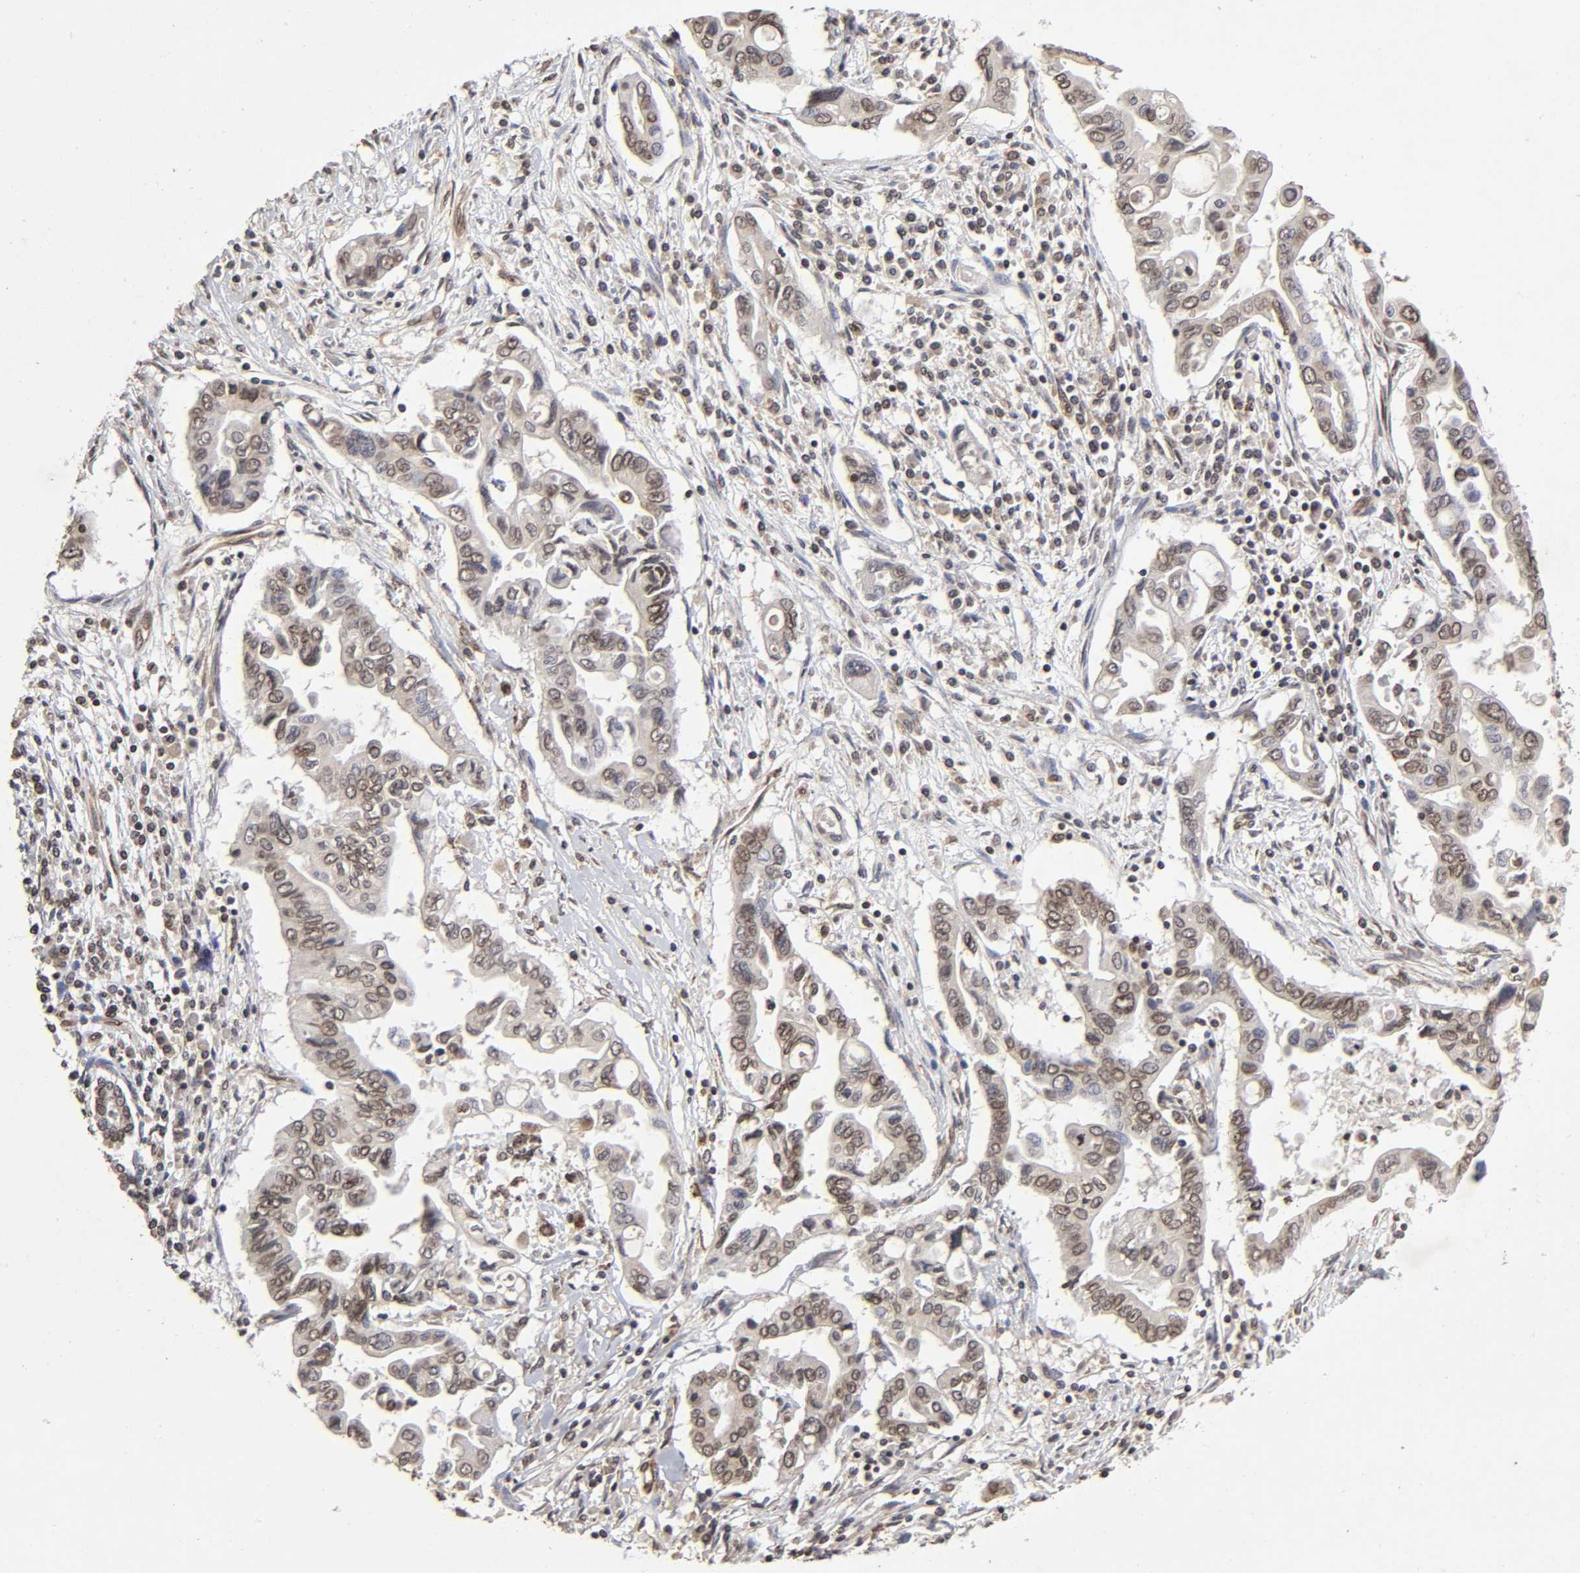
{"staining": {"intensity": "weak", "quantity": "<25%", "location": "nuclear"}, "tissue": "pancreatic cancer", "cell_type": "Tumor cells", "image_type": "cancer", "snomed": [{"axis": "morphology", "description": "Adenocarcinoma, NOS"}, {"axis": "topography", "description": "Pancreas"}], "caption": "The photomicrograph exhibits no staining of tumor cells in pancreatic cancer (adenocarcinoma).", "gene": "MLLT6", "patient": {"sex": "female", "age": 57}}